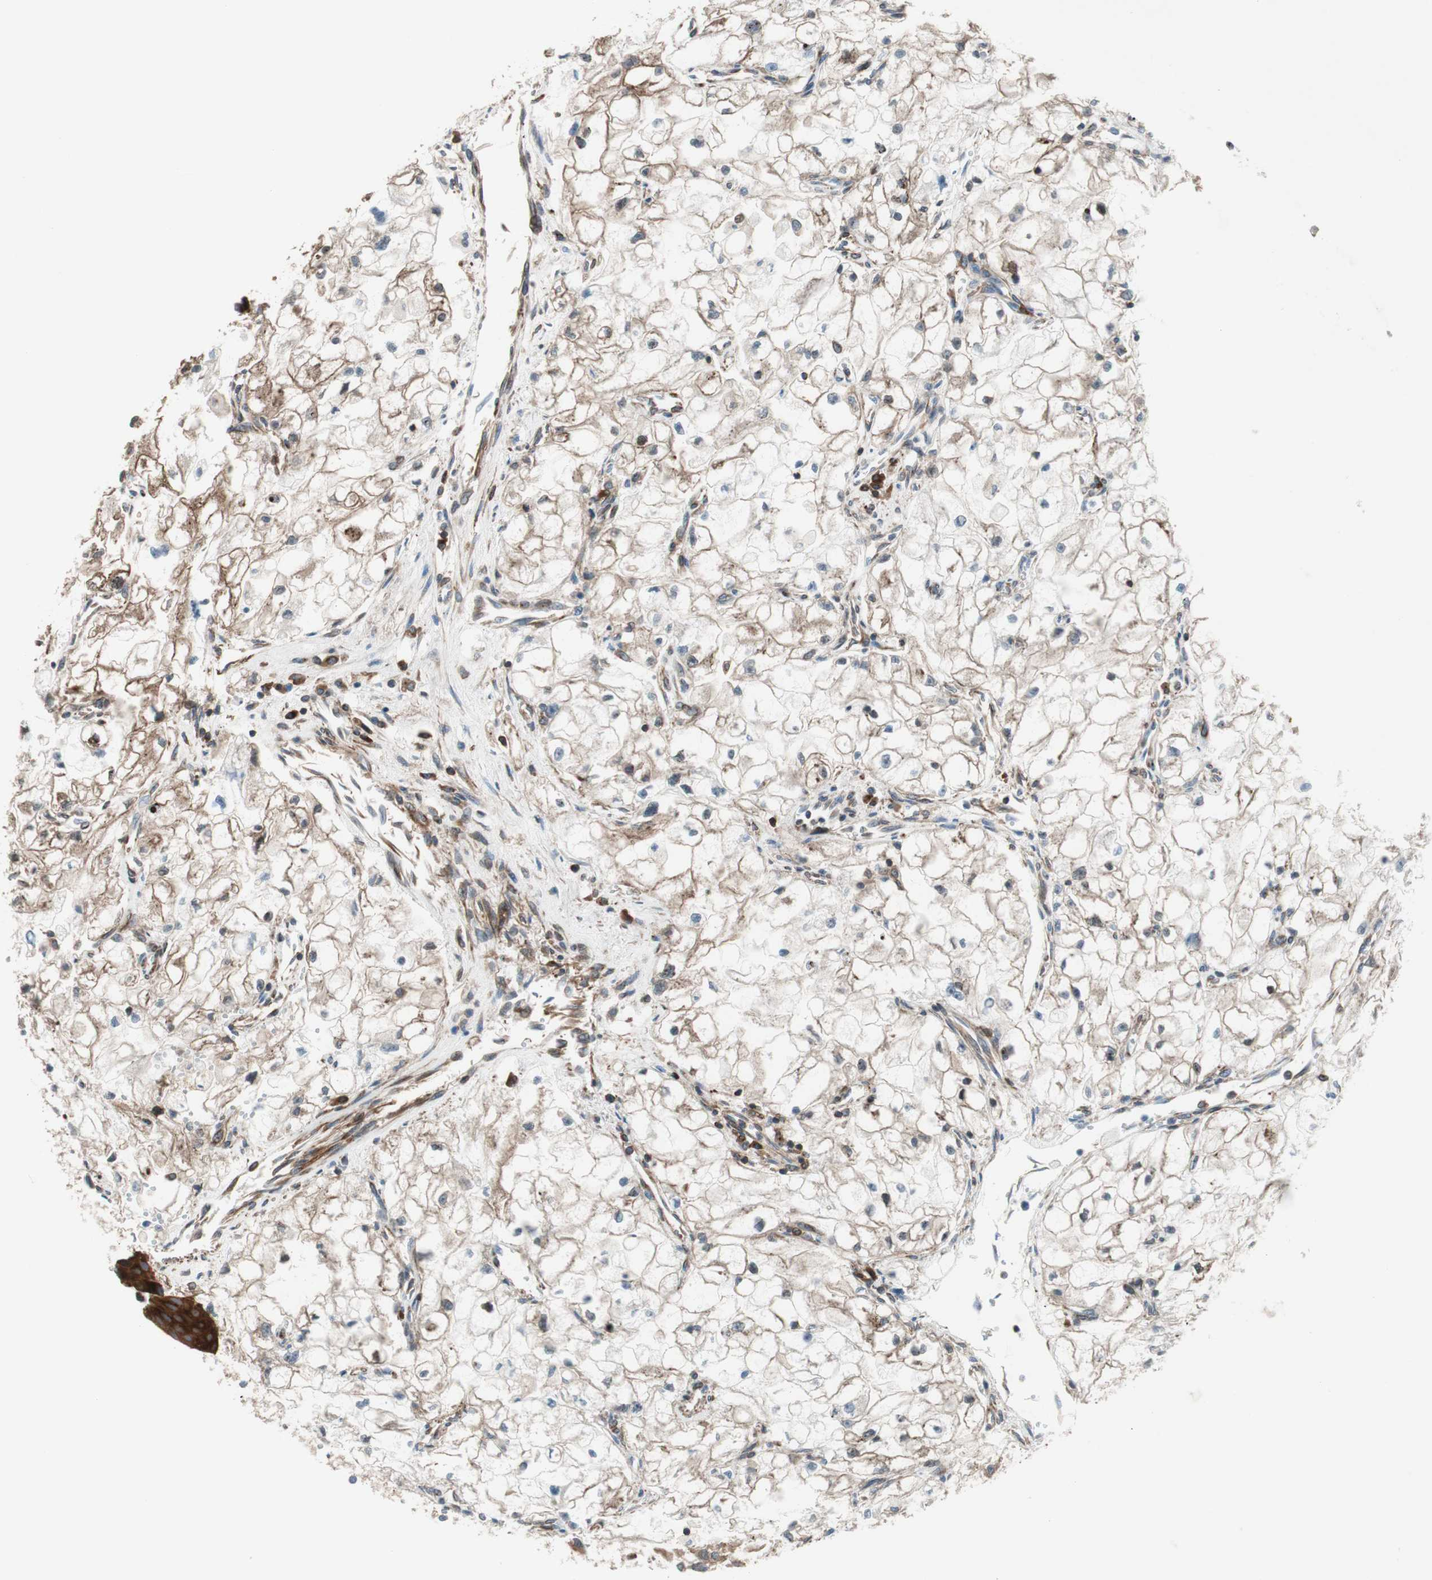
{"staining": {"intensity": "weak", "quantity": "25%-75%", "location": "cytoplasmic/membranous"}, "tissue": "renal cancer", "cell_type": "Tumor cells", "image_type": "cancer", "snomed": [{"axis": "morphology", "description": "Adenocarcinoma, NOS"}, {"axis": "topography", "description": "Kidney"}], "caption": "Protein positivity by immunohistochemistry (IHC) exhibits weak cytoplasmic/membranous expression in about 25%-75% of tumor cells in renal cancer. Nuclei are stained in blue.", "gene": "CCN4", "patient": {"sex": "female", "age": 70}}